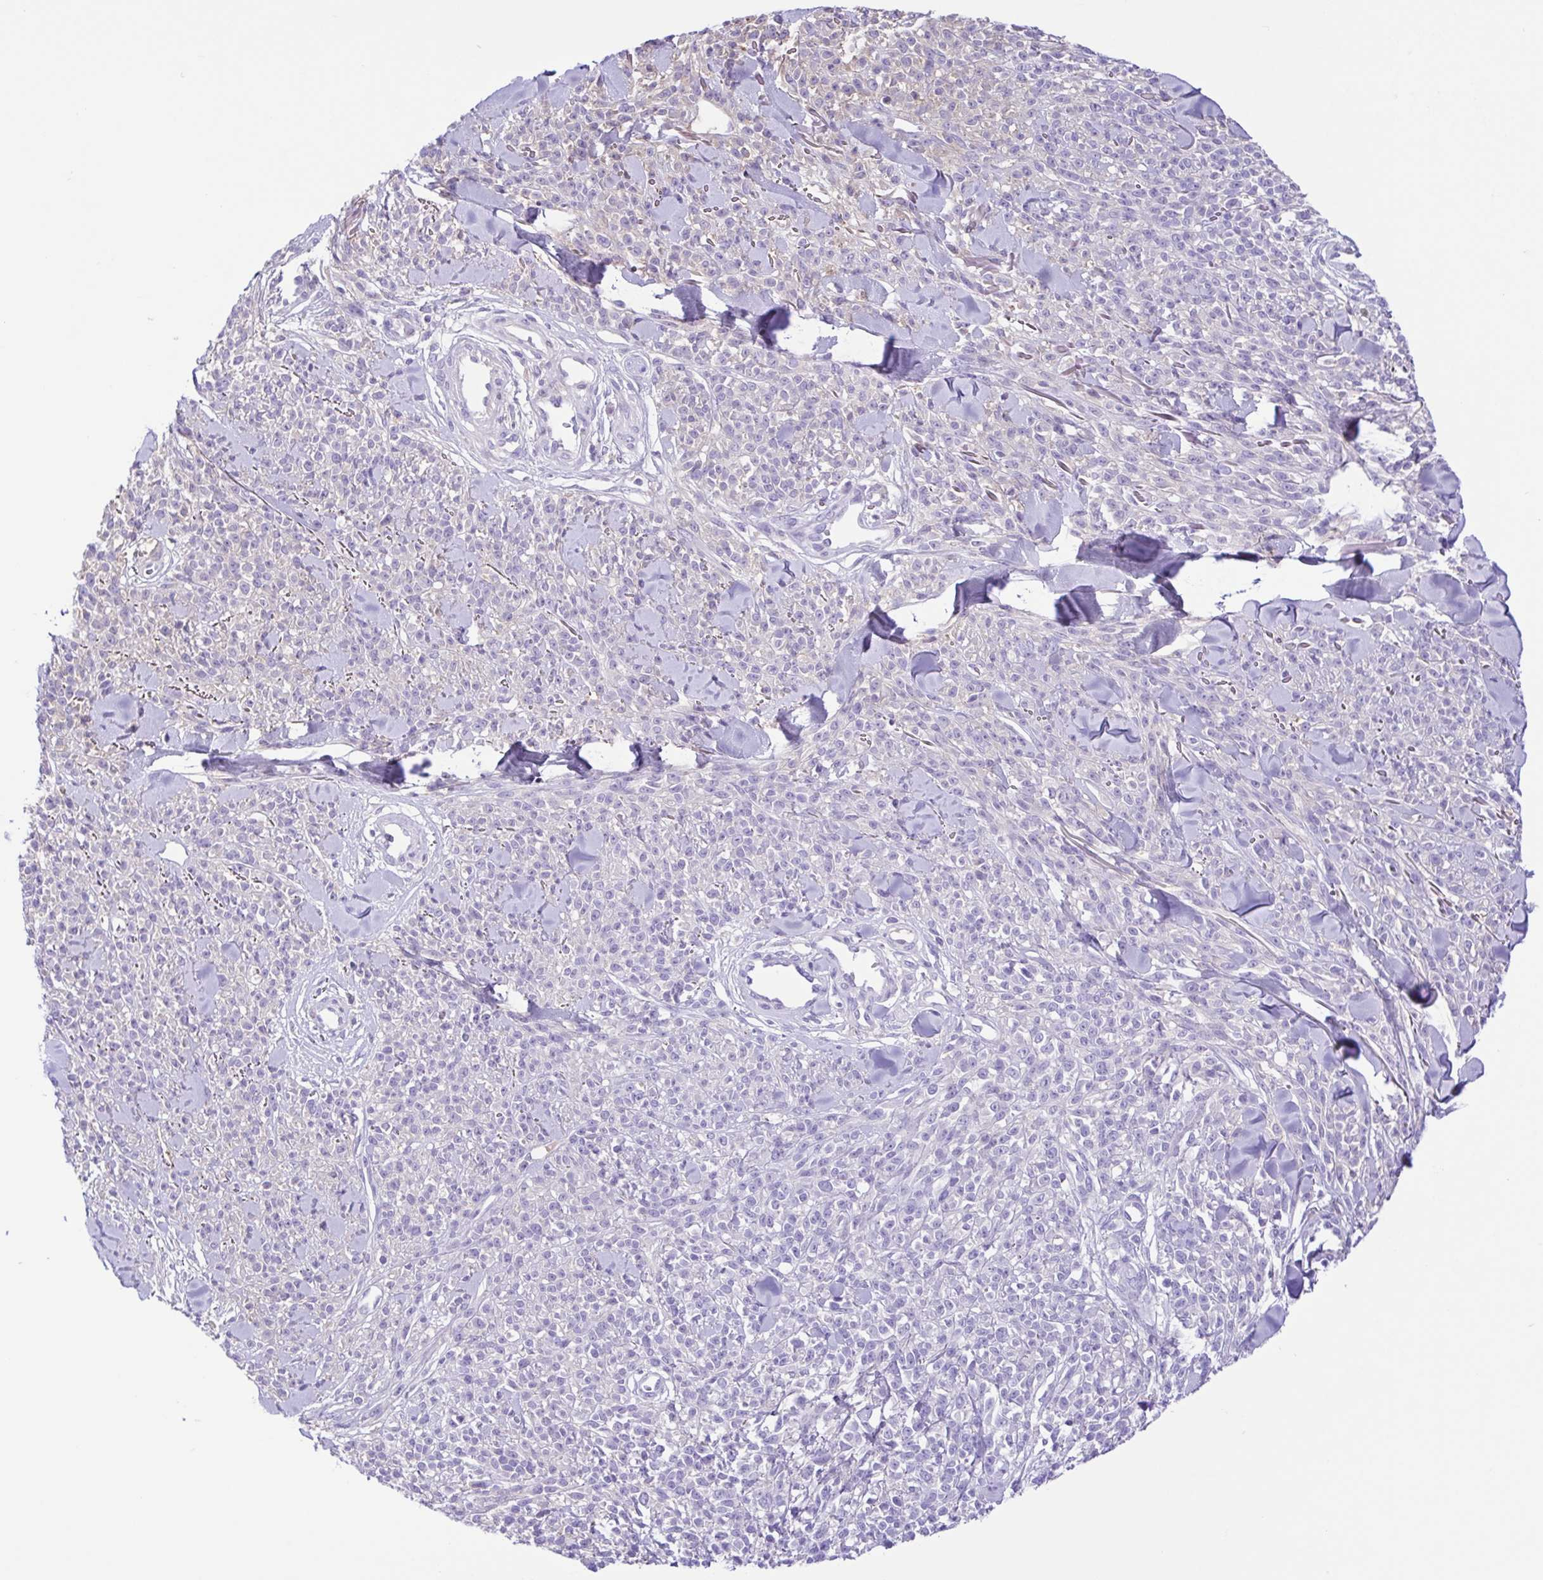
{"staining": {"intensity": "negative", "quantity": "none", "location": "none"}, "tissue": "melanoma", "cell_type": "Tumor cells", "image_type": "cancer", "snomed": [{"axis": "morphology", "description": "Malignant melanoma, NOS"}, {"axis": "topography", "description": "Skin"}, {"axis": "topography", "description": "Skin of trunk"}], "caption": "DAB (3,3'-diaminobenzidine) immunohistochemical staining of melanoma demonstrates no significant positivity in tumor cells. (DAB immunohistochemistry with hematoxylin counter stain).", "gene": "IGFL1", "patient": {"sex": "male", "age": 74}}